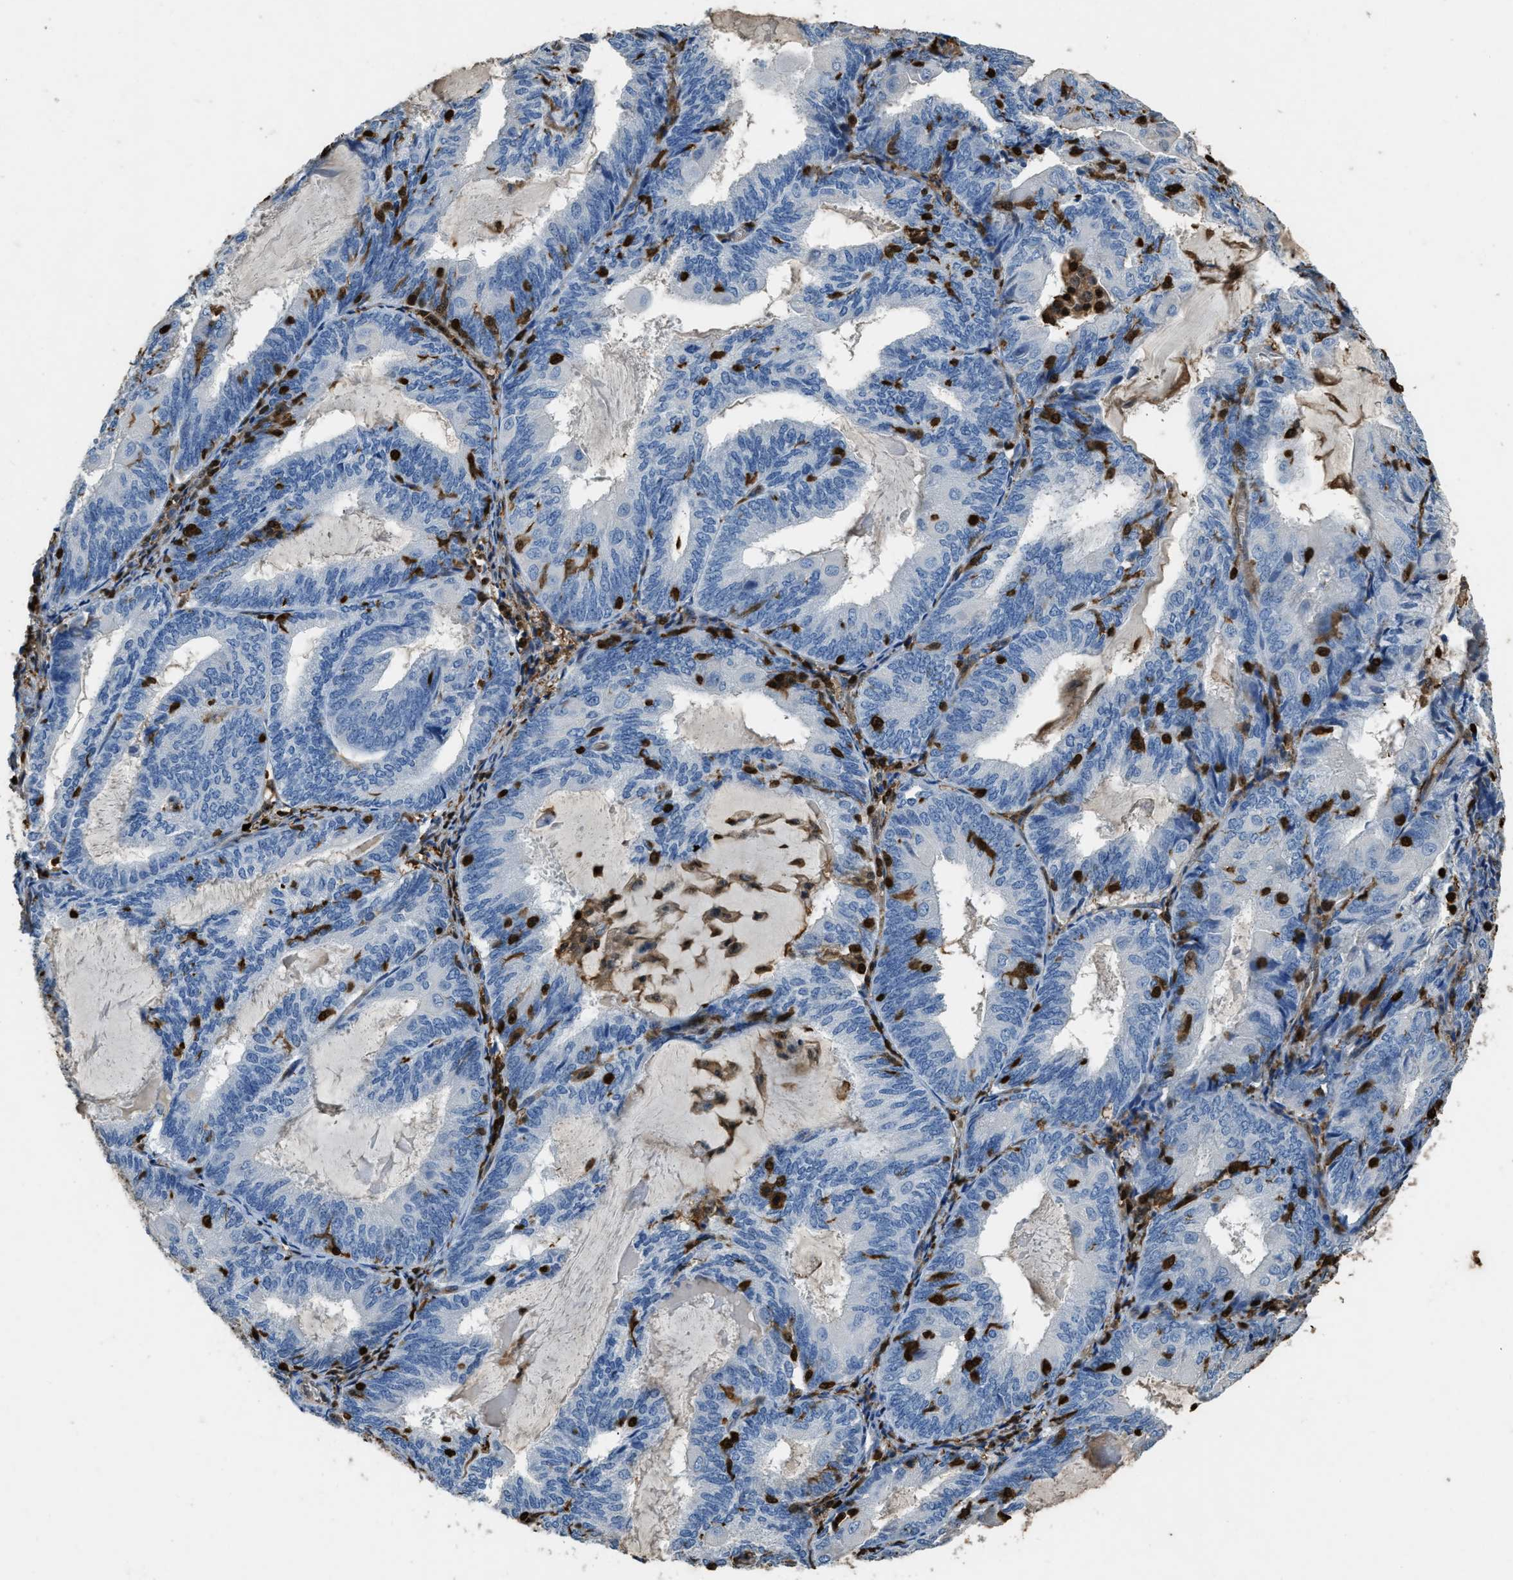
{"staining": {"intensity": "negative", "quantity": "none", "location": "none"}, "tissue": "endometrial cancer", "cell_type": "Tumor cells", "image_type": "cancer", "snomed": [{"axis": "morphology", "description": "Adenocarcinoma, NOS"}, {"axis": "topography", "description": "Endometrium"}], "caption": "The histopathology image displays no significant positivity in tumor cells of adenocarcinoma (endometrial). The staining was performed using DAB to visualize the protein expression in brown, while the nuclei were stained in blue with hematoxylin (Magnification: 20x).", "gene": "ARHGDIB", "patient": {"sex": "female", "age": 81}}